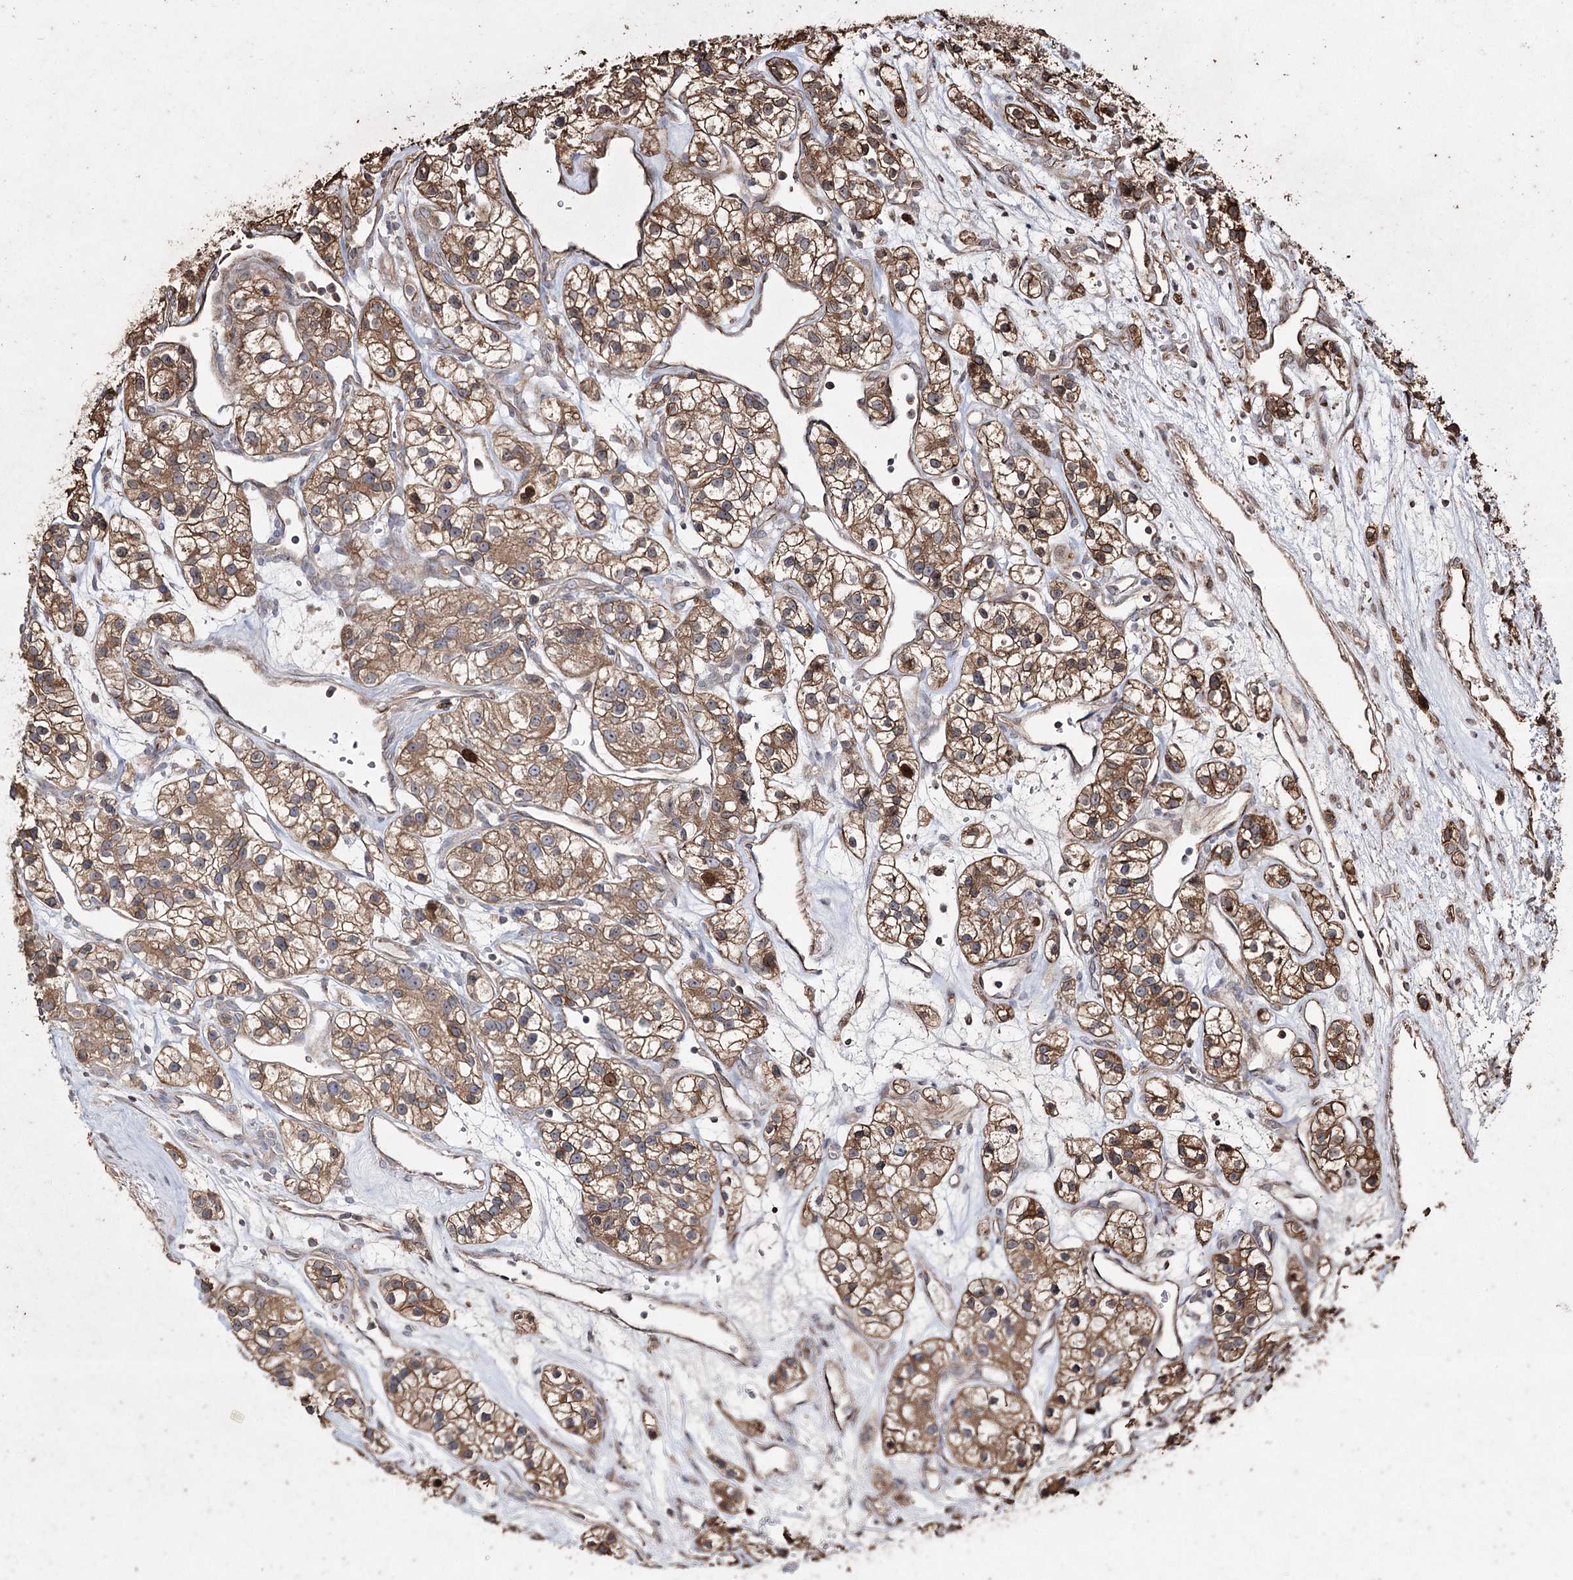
{"staining": {"intensity": "moderate", "quantity": ">75%", "location": "cytoplasmic/membranous,nuclear"}, "tissue": "renal cancer", "cell_type": "Tumor cells", "image_type": "cancer", "snomed": [{"axis": "morphology", "description": "Adenocarcinoma, NOS"}, {"axis": "topography", "description": "Kidney"}], "caption": "Renal adenocarcinoma stained for a protein shows moderate cytoplasmic/membranous and nuclear positivity in tumor cells. (IHC, brightfield microscopy, high magnification).", "gene": "PRC1", "patient": {"sex": "female", "age": 57}}